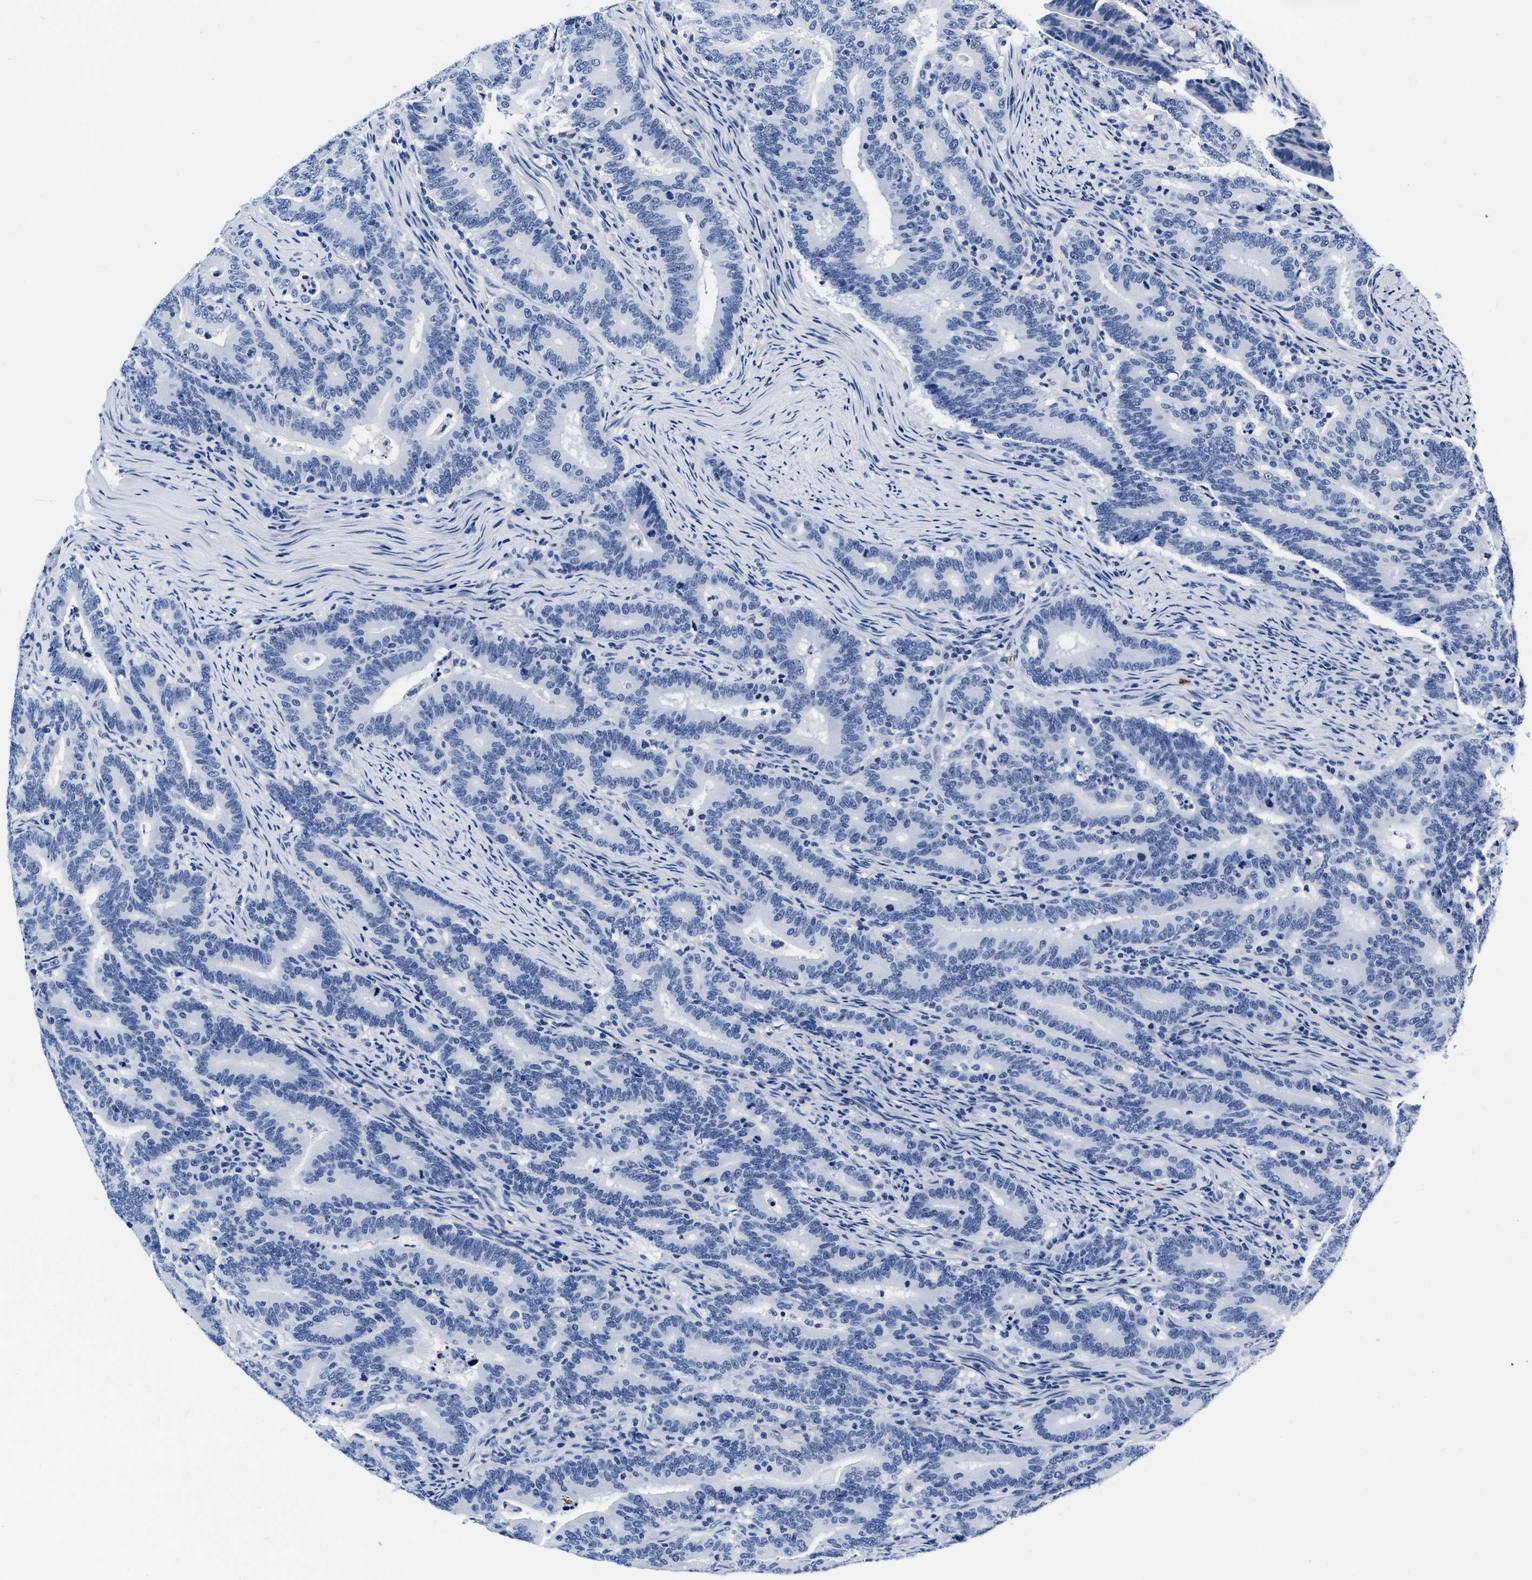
{"staining": {"intensity": "negative", "quantity": "none", "location": "none"}, "tissue": "colorectal cancer", "cell_type": "Tumor cells", "image_type": "cancer", "snomed": [{"axis": "morphology", "description": "Adenocarcinoma, NOS"}, {"axis": "topography", "description": "Colon"}], "caption": "This is an immunohistochemistry (IHC) image of human colorectal adenocarcinoma. There is no expression in tumor cells.", "gene": "CER1", "patient": {"sex": "female", "age": 66}}